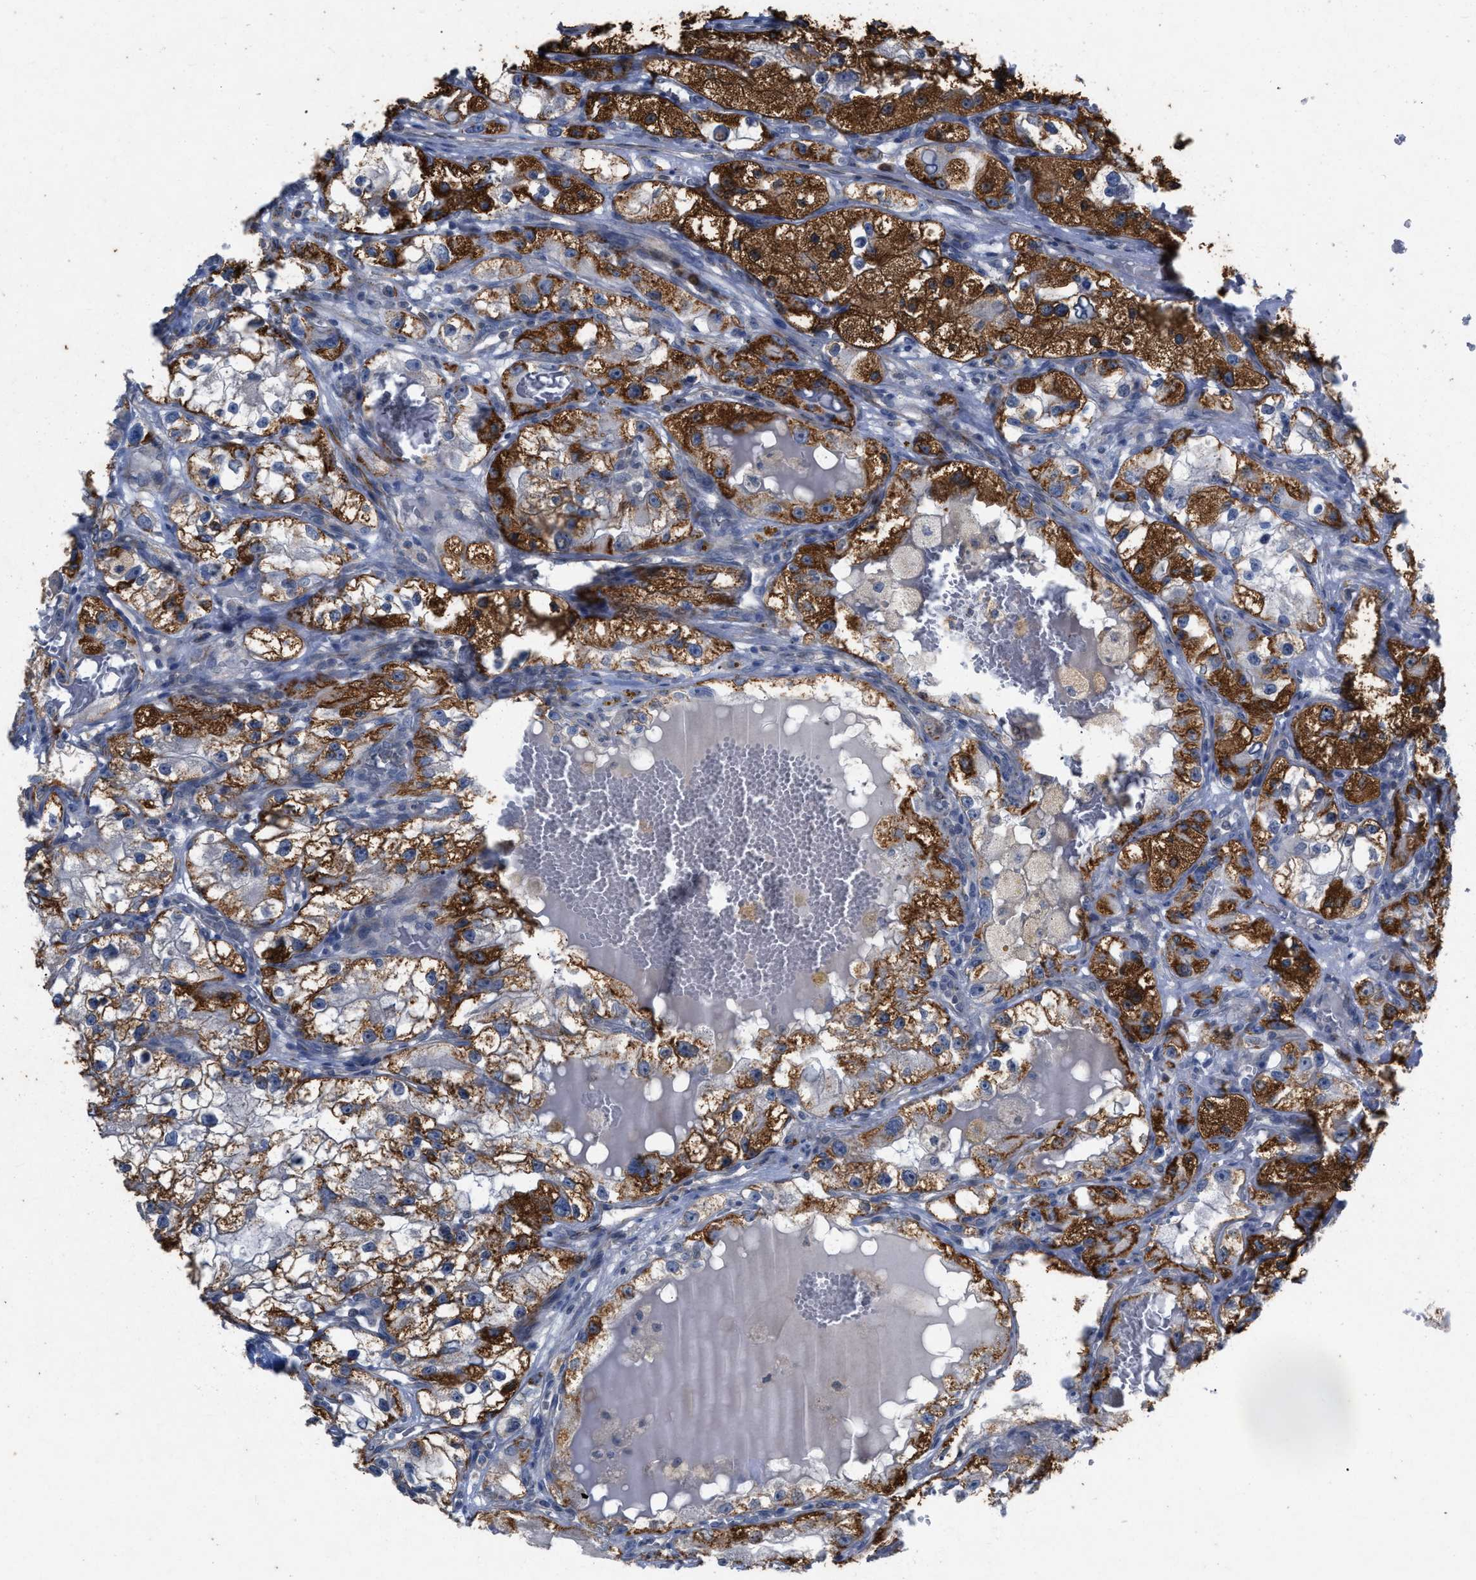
{"staining": {"intensity": "strong", "quantity": ">75%", "location": "cytoplasmic/membranous"}, "tissue": "renal cancer", "cell_type": "Tumor cells", "image_type": "cancer", "snomed": [{"axis": "morphology", "description": "Adenocarcinoma, NOS"}, {"axis": "topography", "description": "Kidney"}], "caption": "Renal adenocarcinoma stained for a protein (brown) demonstrates strong cytoplasmic/membranous positive positivity in approximately >75% of tumor cells.", "gene": "TMEM131", "patient": {"sex": "female", "age": 57}}